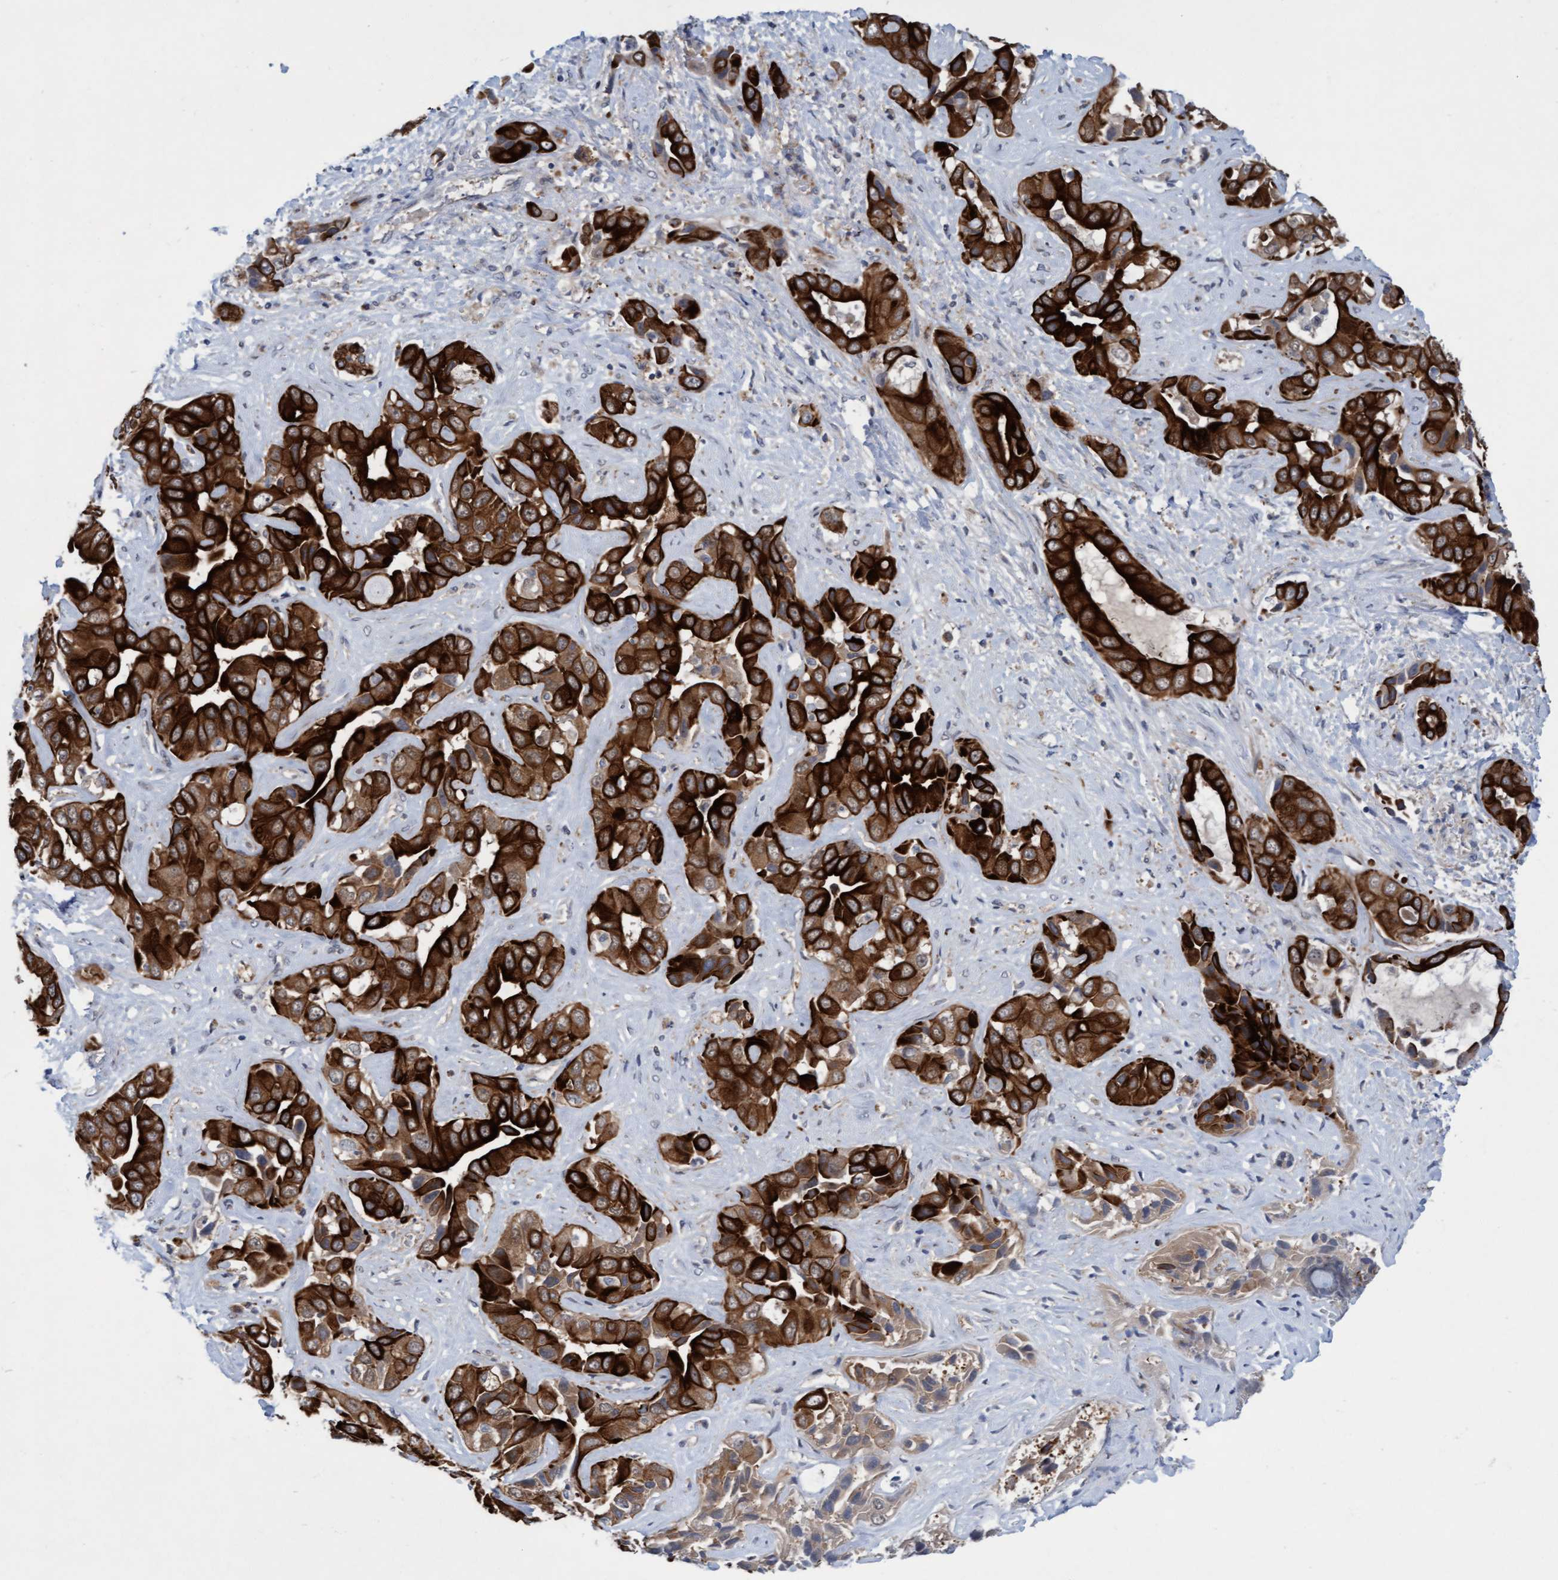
{"staining": {"intensity": "strong", "quantity": "25%-75%", "location": "cytoplasmic/membranous"}, "tissue": "liver cancer", "cell_type": "Tumor cells", "image_type": "cancer", "snomed": [{"axis": "morphology", "description": "Cholangiocarcinoma"}, {"axis": "topography", "description": "Liver"}], "caption": "This is an image of IHC staining of cholangiocarcinoma (liver), which shows strong positivity in the cytoplasmic/membranous of tumor cells.", "gene": "RAP1GAP2", "patient": {"sex": "female", "age": 52}}